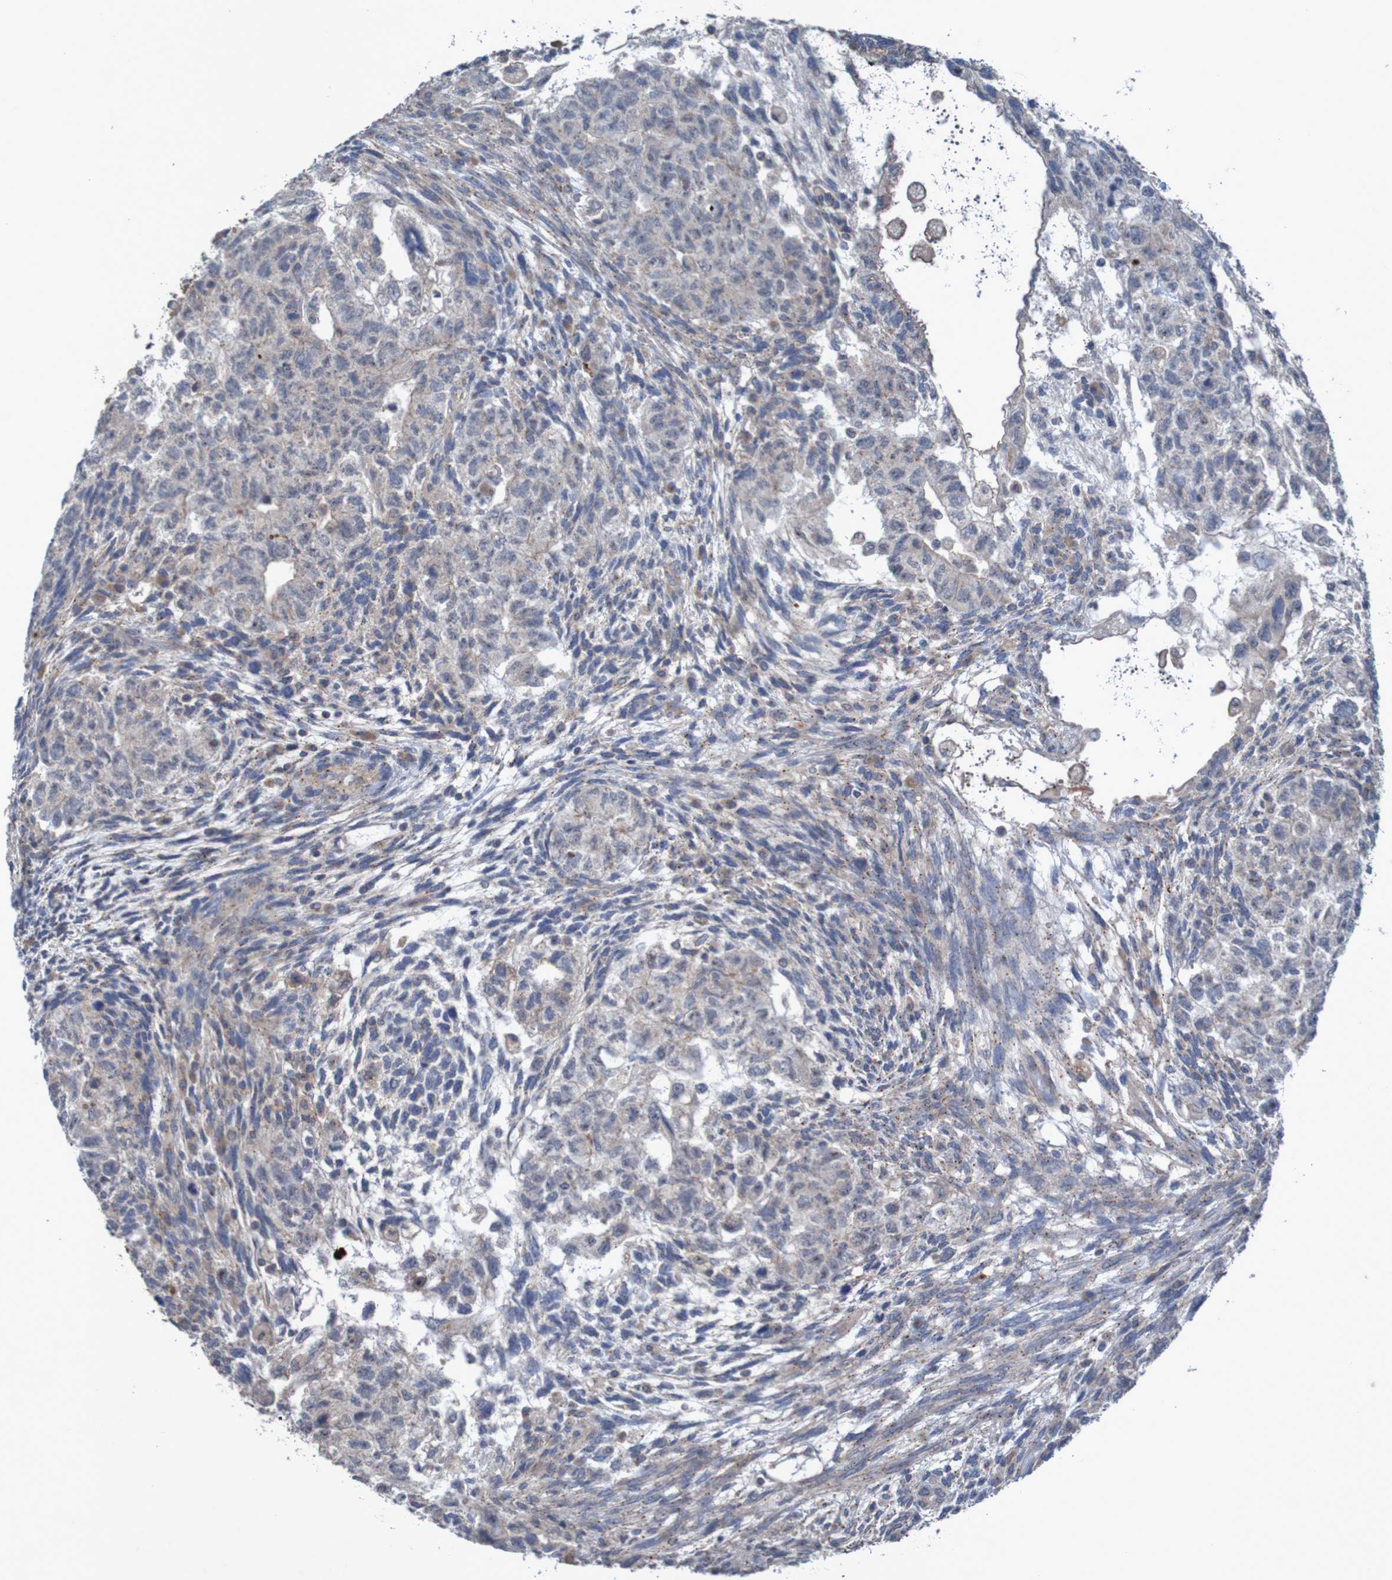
{"staining": {"intensity": "negative", "quantity": "none", "location": "none"}, "tissue": "testis cancer", "cell_type": "Tumor cells", "image_type": "cancer", "snomed": [{"axis": "morphology", "description": "Normal tissue, NOS"}, {"axis": "morphology", "description": "Carcinoma, Embryonal, NOS"}, {"axis": "topography", "description": "Testis"}], "caption": "A micrograph of testis cancer stained for a protein exhibits no brown staining in tumor cells. Nuclei are stained in blue.", "gene": "ANGPT4", "patient": {"sex": "male", "age": 36}}